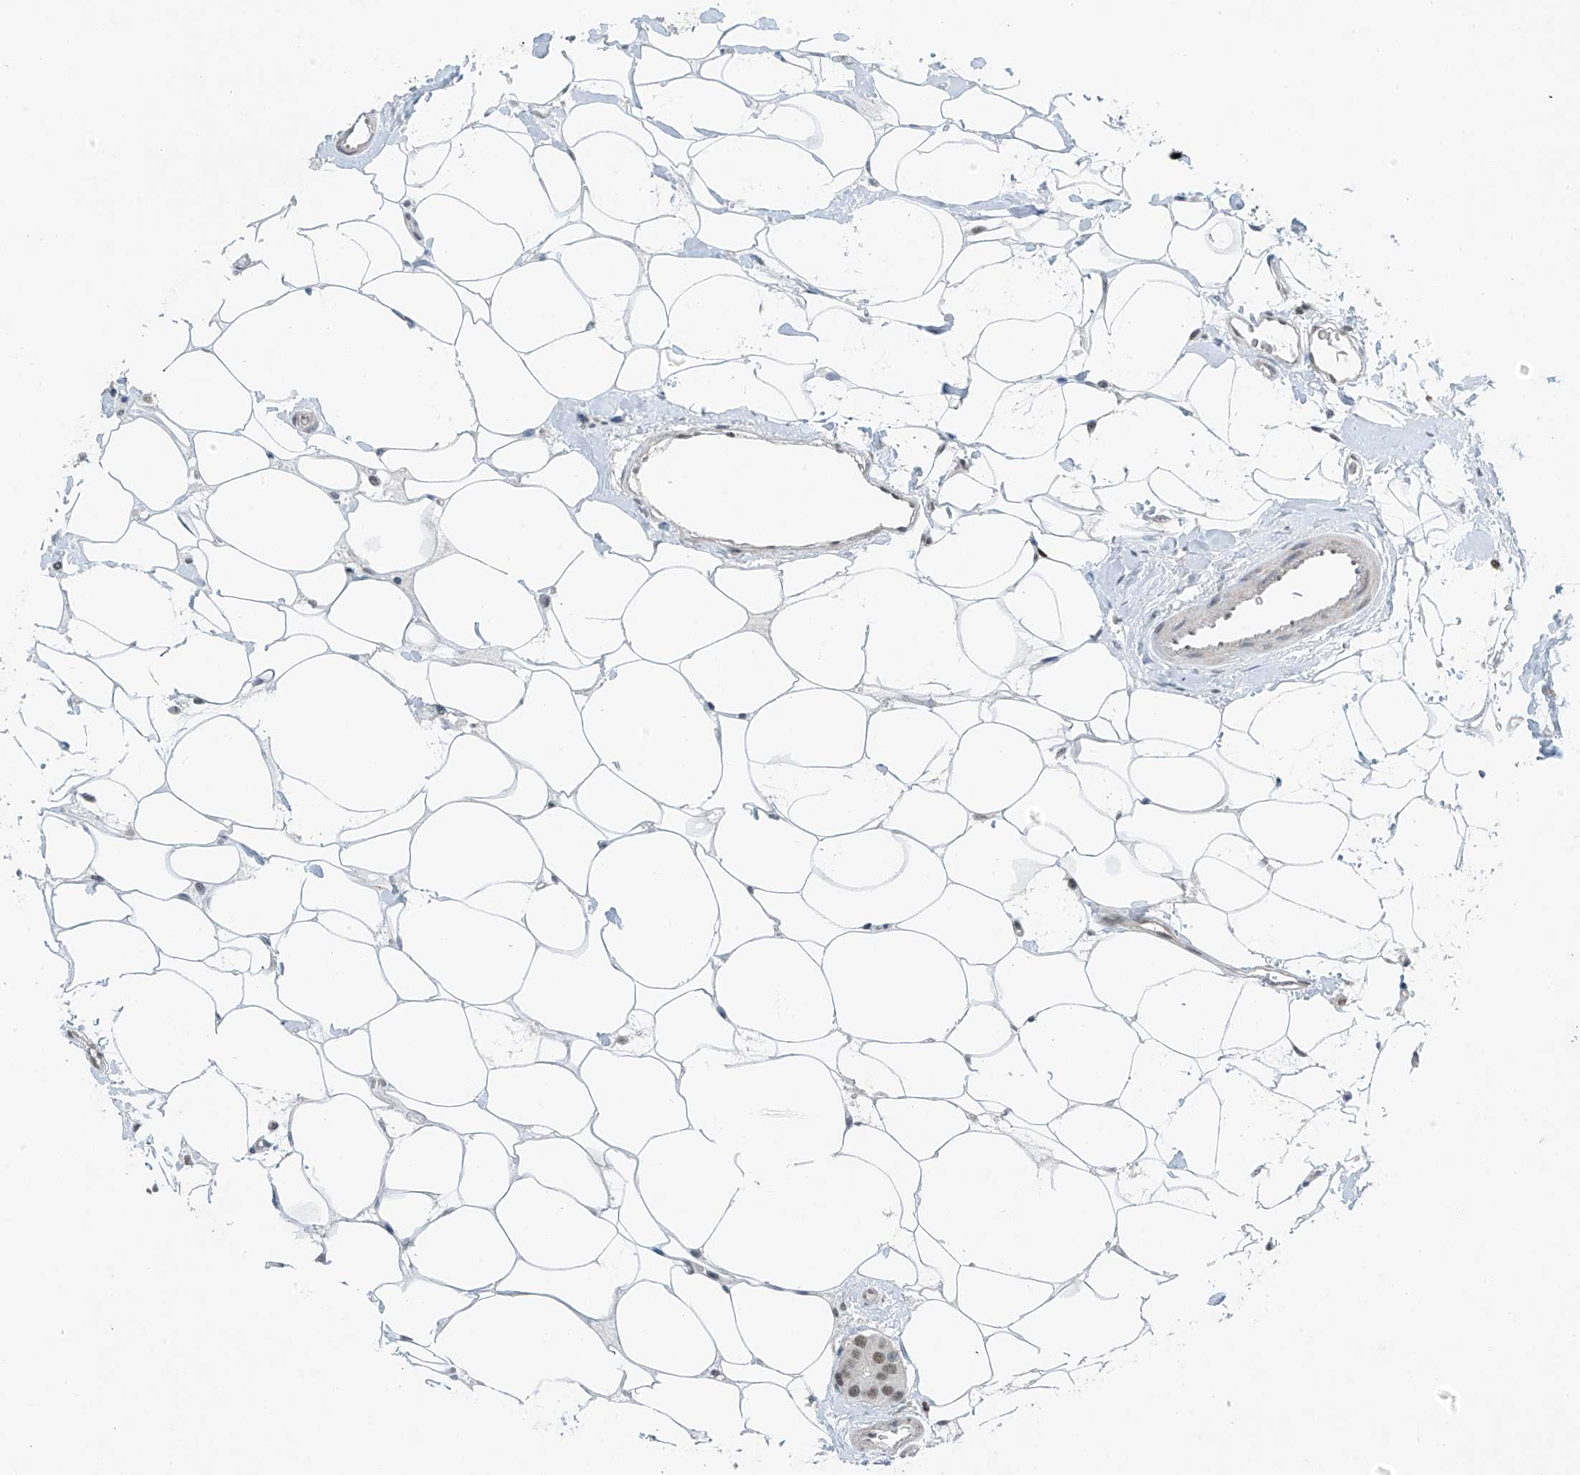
{"staining": {"intensity": "weak", "quantity": ">75%", "location": "nuclear"}, "tissue": "breast cancer", "cell_type": "Tumor cells", "image_type": "cancer", "snomed": [{"axis": "morphology", "description": "Normal tissue, NOS"}, {"axis": "morphology", "description": "Duct carcinoma"}, {"axis": "topography", "description": "Breast"}], "caption": "A brown stain labels weak nuclear expression of a protein in human breast infiltrating ductal carcinoma tumor cells. (brown staining indicates protein expression, while blue staining denotes nuclei).", "gene": "TAF8", "patient": {"sex": "female", "age": 39}}